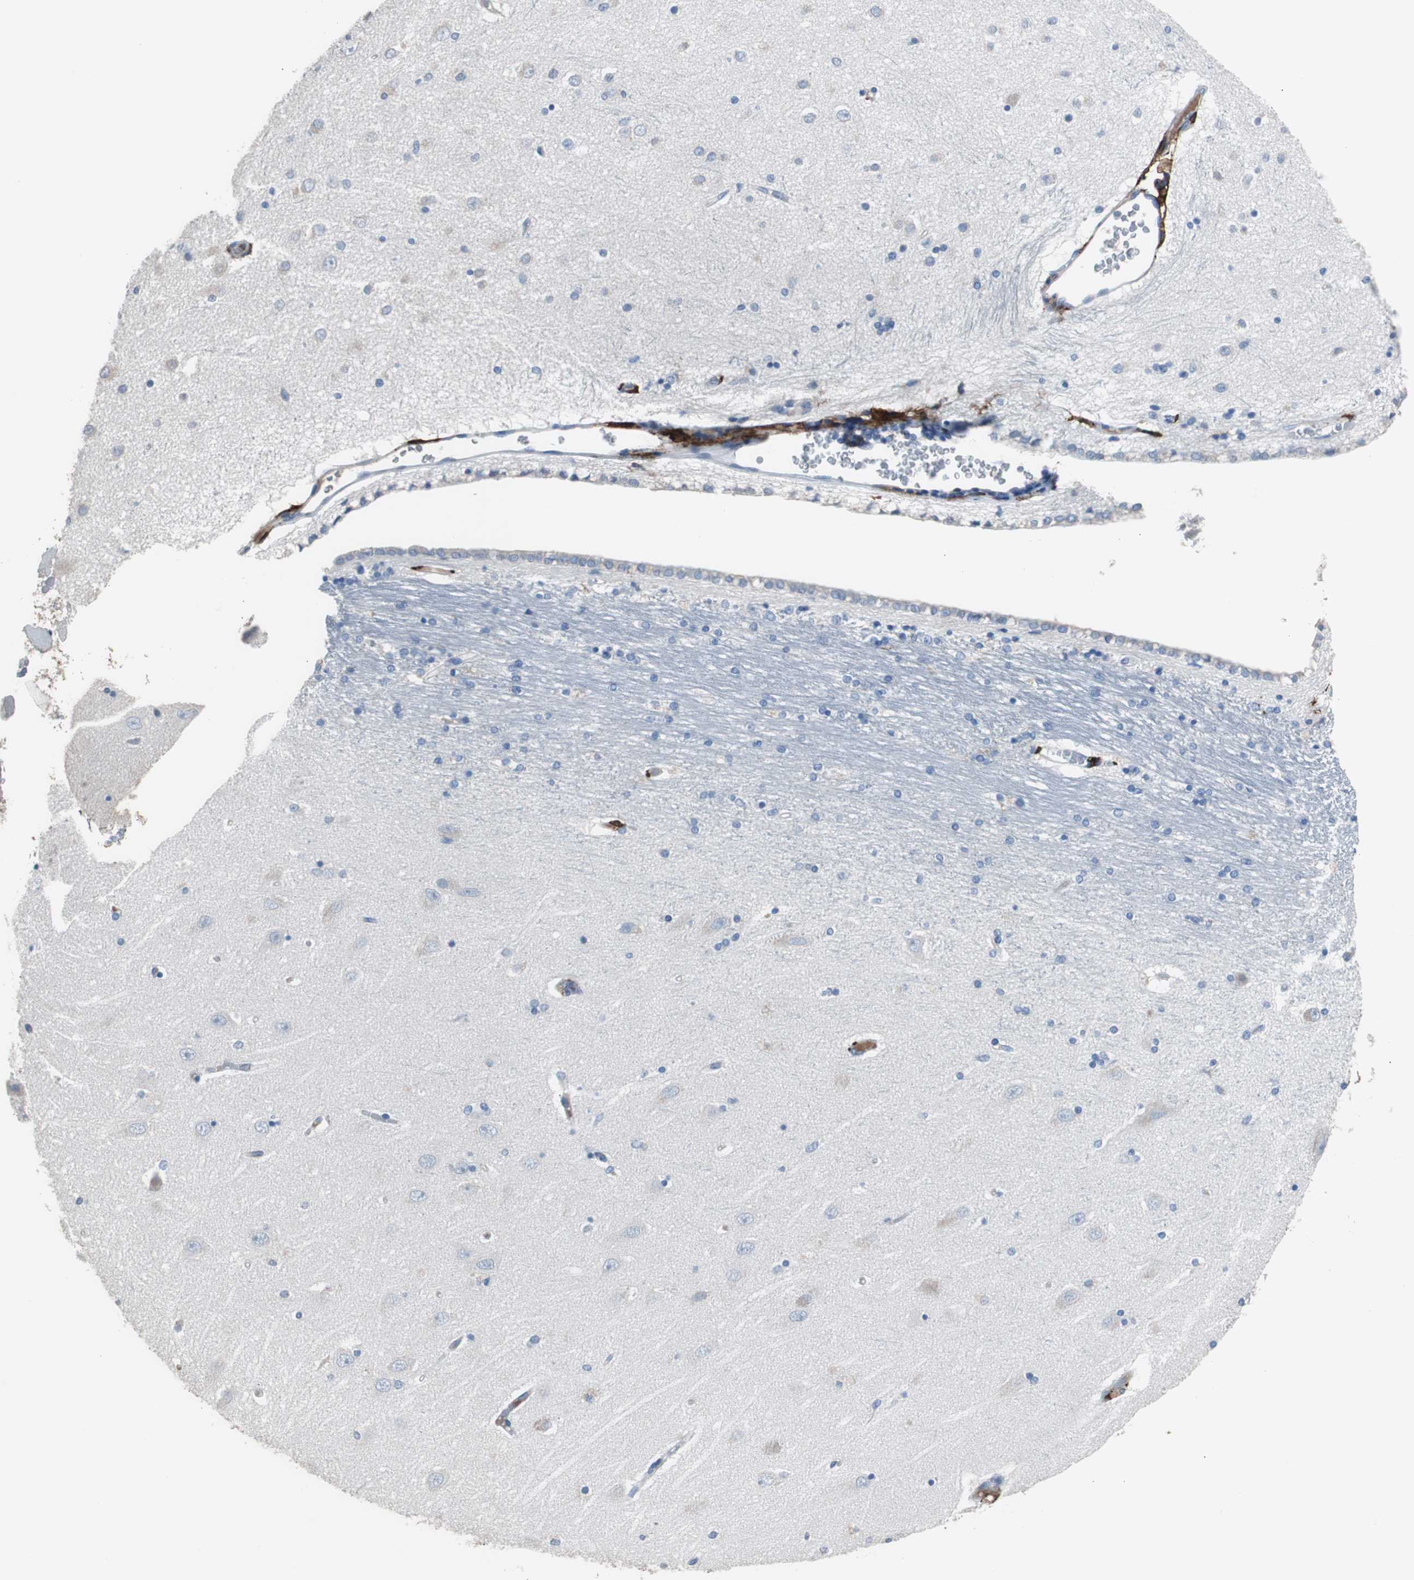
{"staining": {"intensity": "negative", "quantity": "none", "location": "none"}, "tissue": "hippocampus", "cell_type": "Glial cells", "image_type": "normal", "snomed": [{"axis": "morphology", "description": "Normal tissue, NOS"}, {"axis": "topography", "description": "Hippocampus"}], "caption": "Micrograph shows no significant protein positivity in glial cells of benign hippocampus. (IHC, brightfield microscopy, high magnification).", "gene": "FCGR2B", "patient": {"sex": "female", "age": 54}}